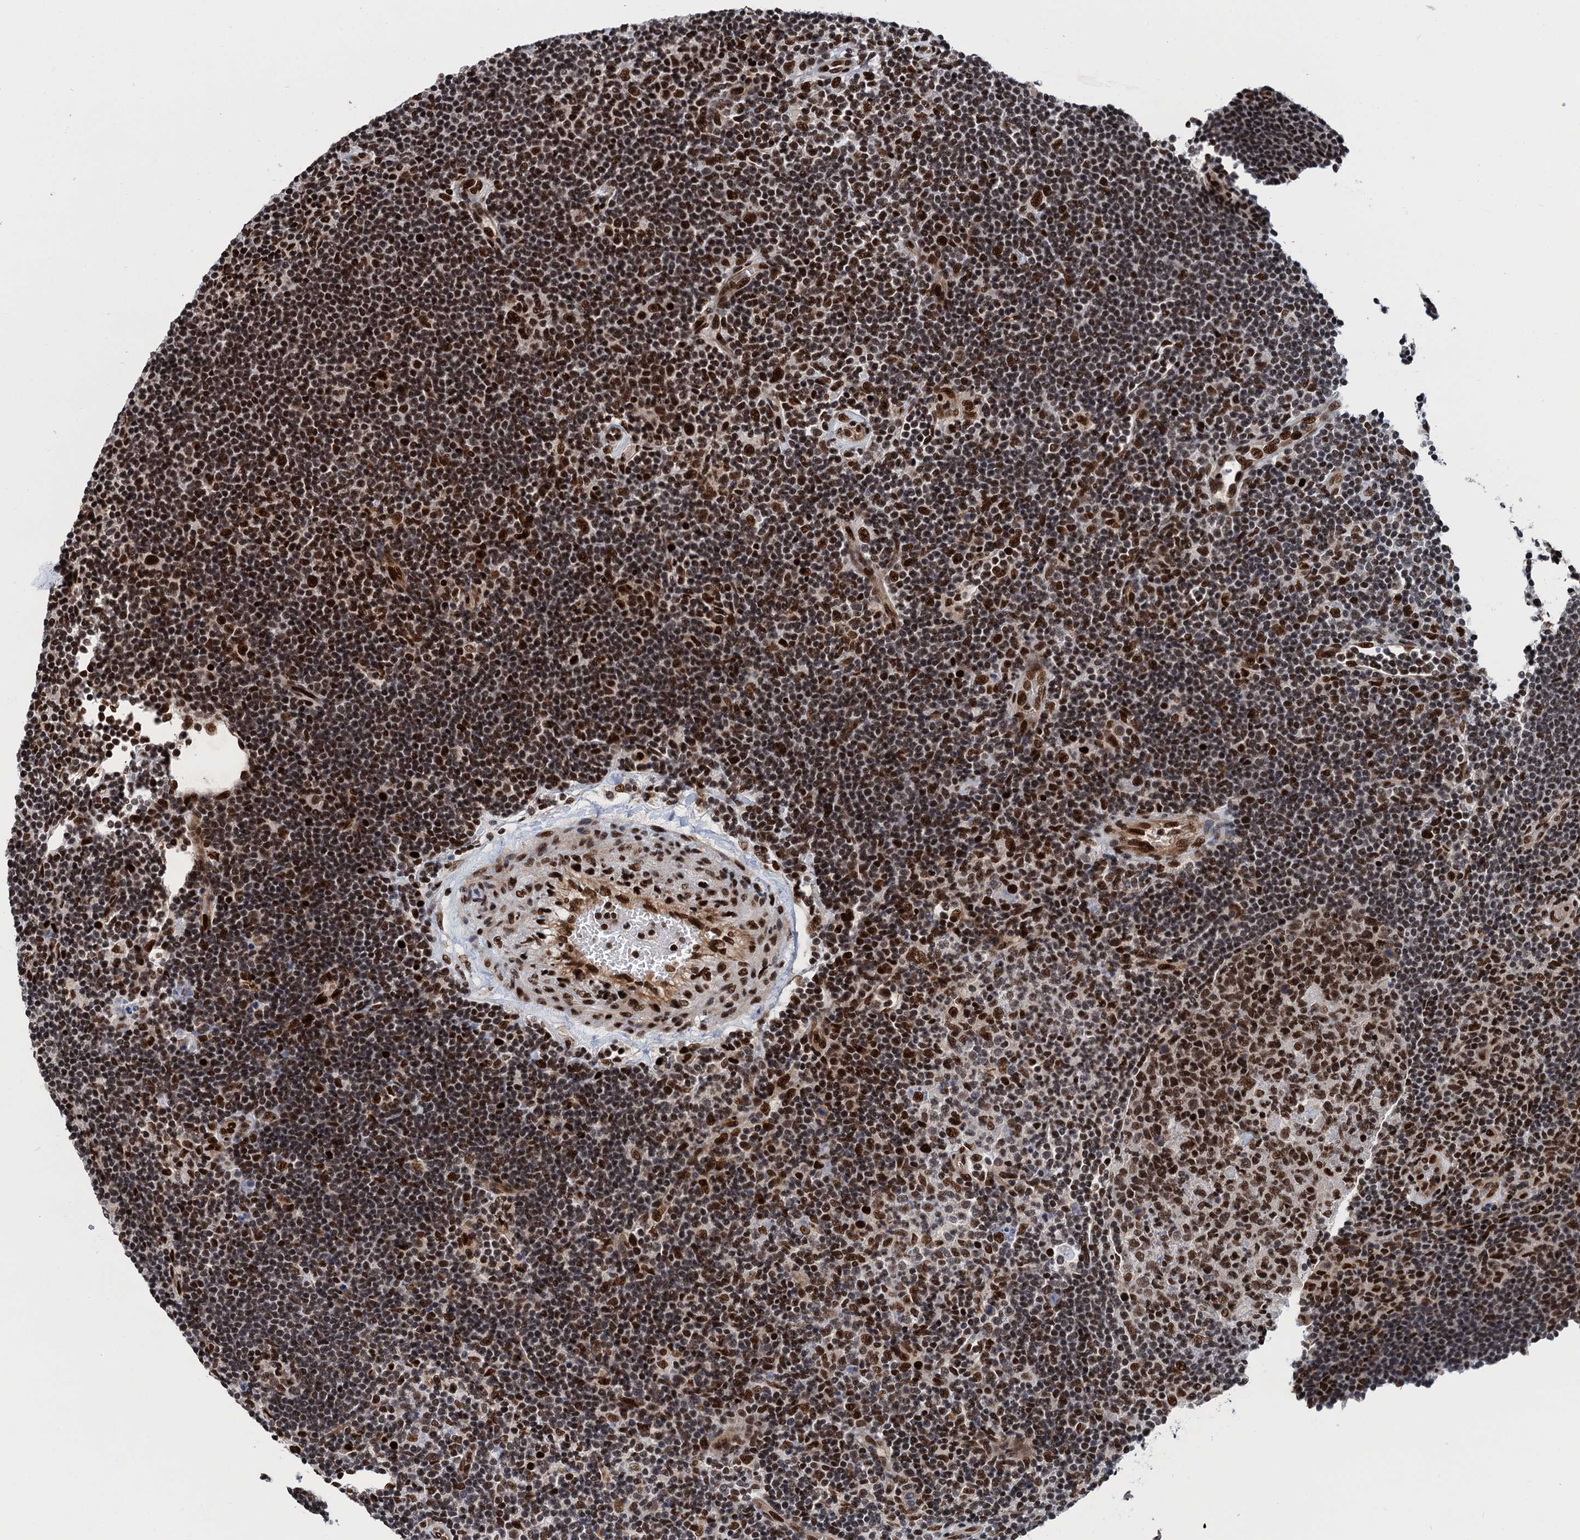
{"staining": {"intensity": "moderate", "quantity": ">75%", "location": "nuclear"}, "tissue": "lymphoma", "cell_type": "Tumor cells", "image_type": "cancer", "snomed": [{"axis": "morphology", "description": "Hodgkin's disease, NOS"}, {"axis": "topography", "description": "Lymph node"}], "caption": "Protein staining of lymphoma tissue displays moderate nuclear expression in about >75% of tumor cells.", "gene": "PPP4R1", "patient": {"sex": "female", "age": 57}}